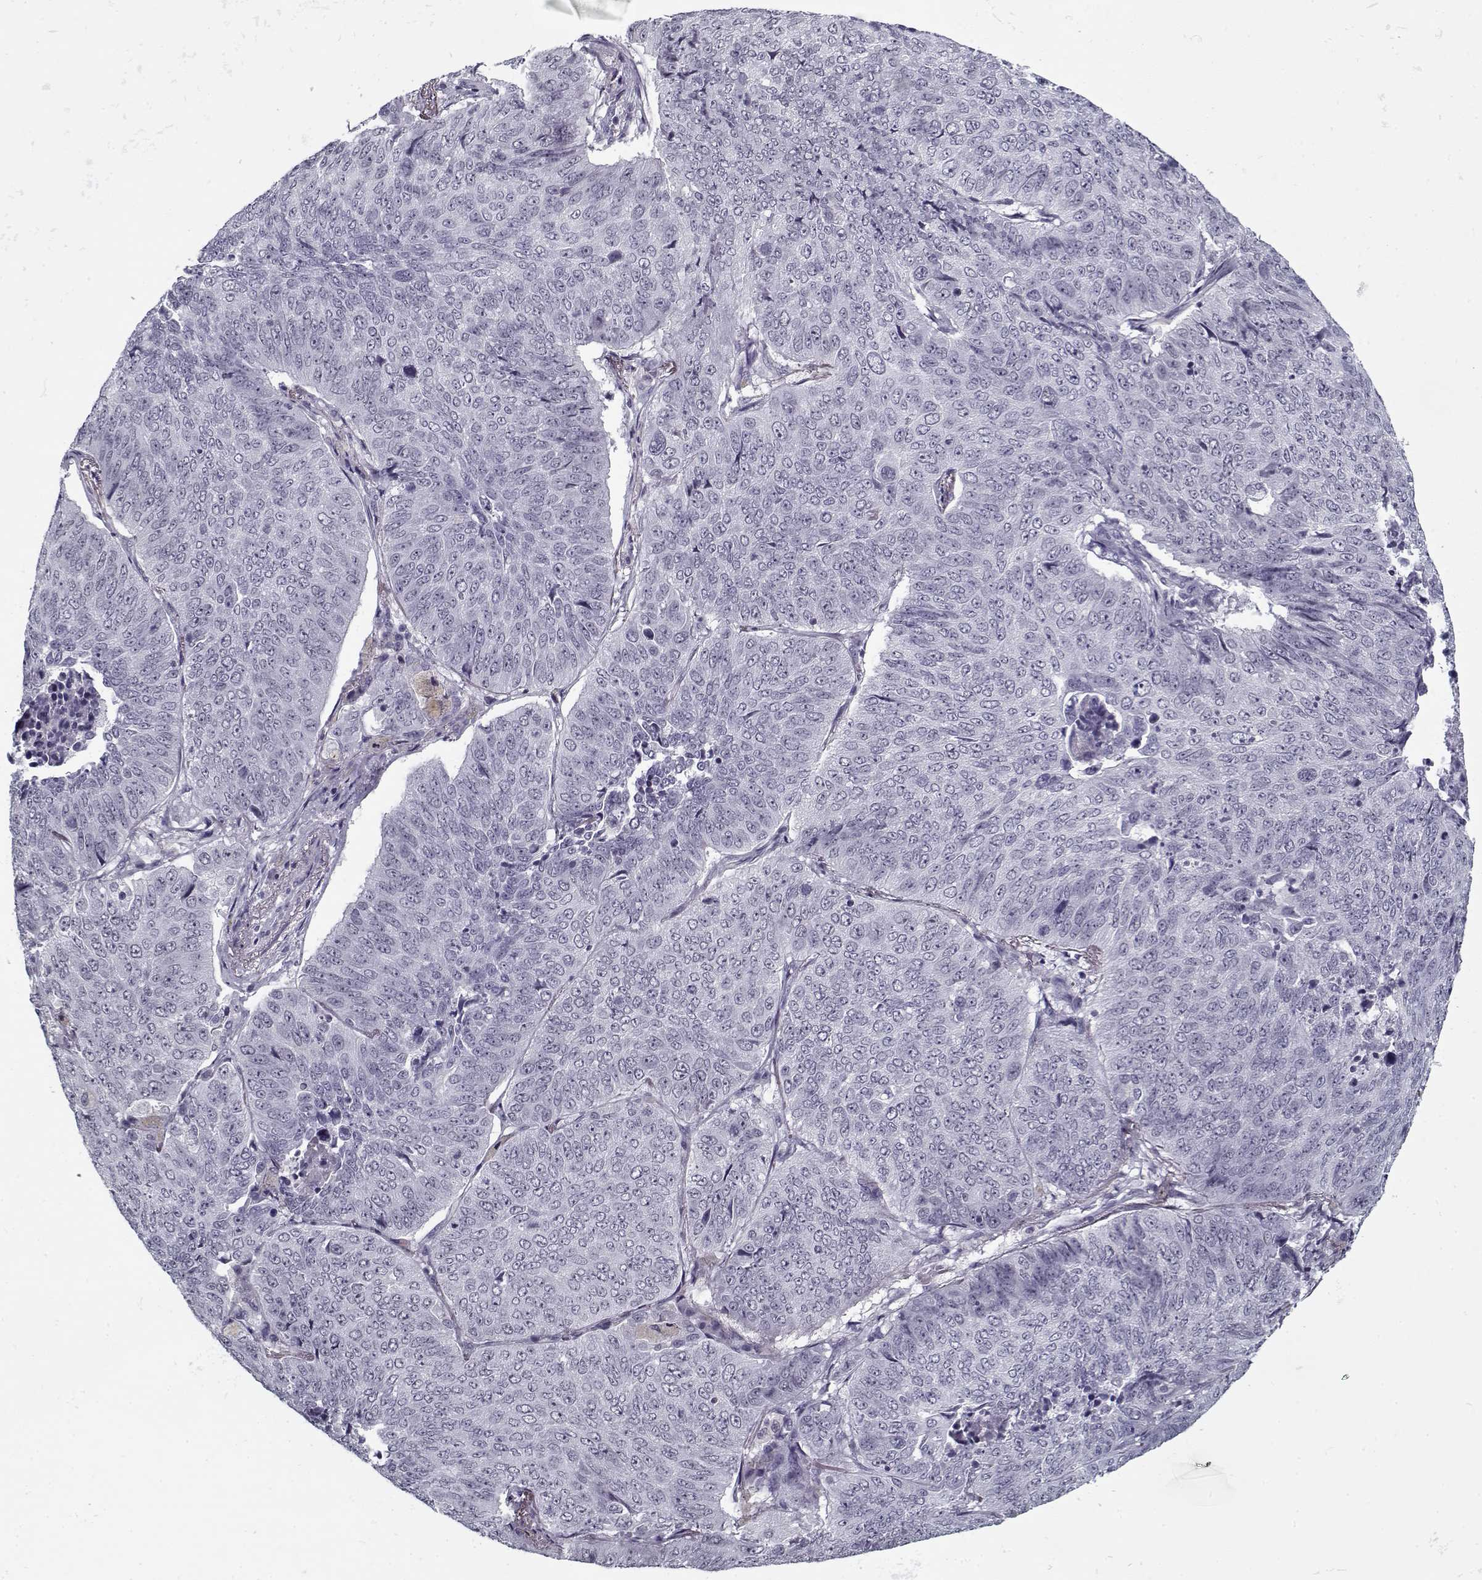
{"staining": {"intensity": "negative", "quantity": "none", "location": "none"}, "tissue": "lung cancer", "cell_type": "Tumor cells", "image_type": "cancer", "snomed": [{"axis": "morphology", "description": "Normal tissue, NOS"}, {"axis": "morphology", "description": "Squamous cell carcinoma, NOS"}, {"axis": "topography", "description": "Bronchus"}, {"axis": "topography", "description": "Lung"}], "caption": "Squamous cell carcinoma (lung) stained for a protein using immunohistochemistry (IHC) reveals no positivity tumor cells.", "gene": "RNF32", "patient": {"sex": "male", "age": 64}}